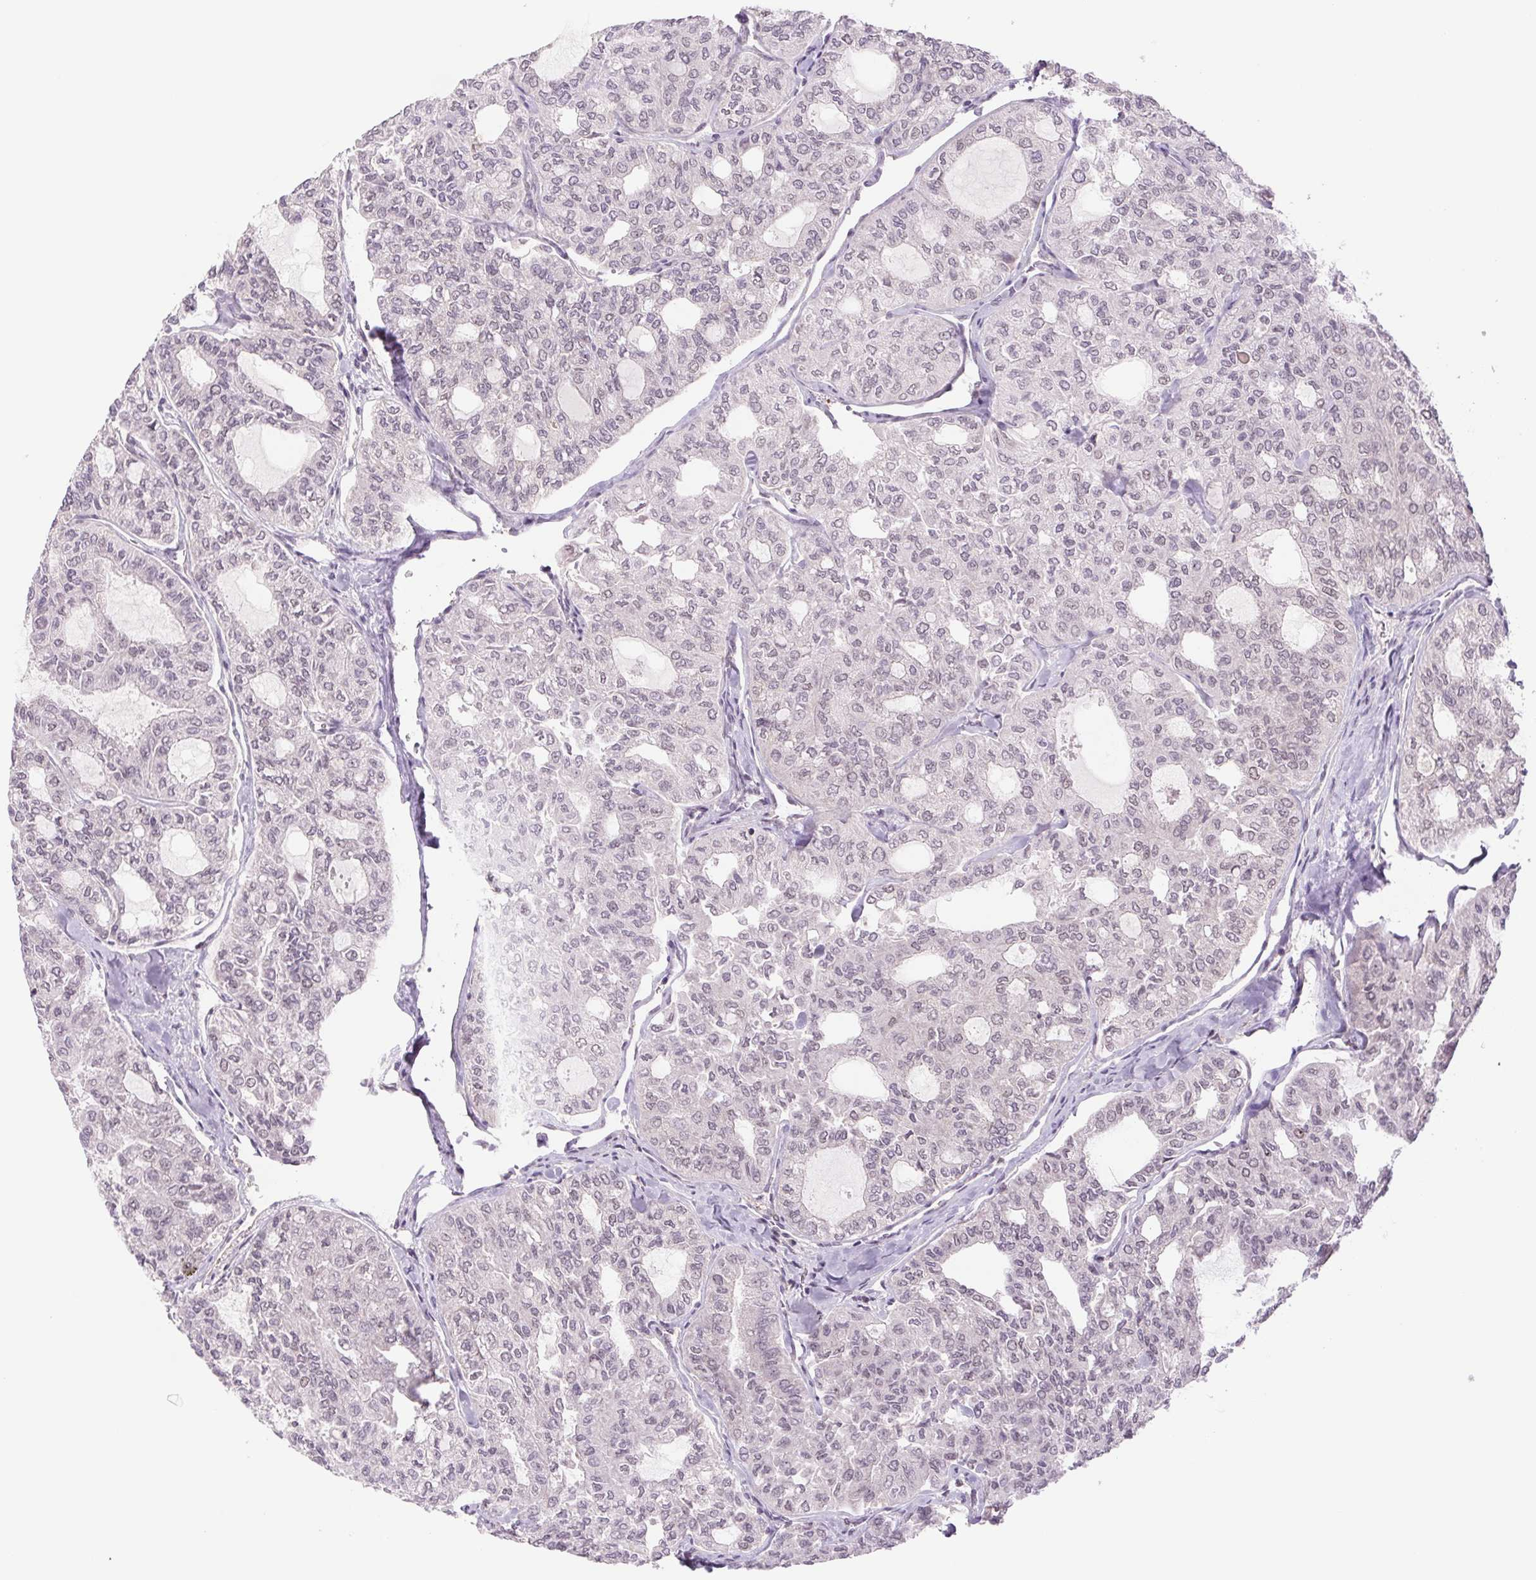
{"staining": {"intensity": "negative", "quantity": "none", "location": "none"}, "tissue": "thyroid cancer", "cell_type": "Tumor cells", "image_type": "cancer", "snomed": [{"axis": "morphology", "description": "Follicular adenoma carcinoma, NOS"}, {"axis": "topography", "description": "Thyroid gland"}], "caption": "Human thyroid cancer stained for a protein using immunohistochemistry displays no positivity in tumor cells.", "gene": "CWC25", "patient": {"sex": "male", "age": 75}}